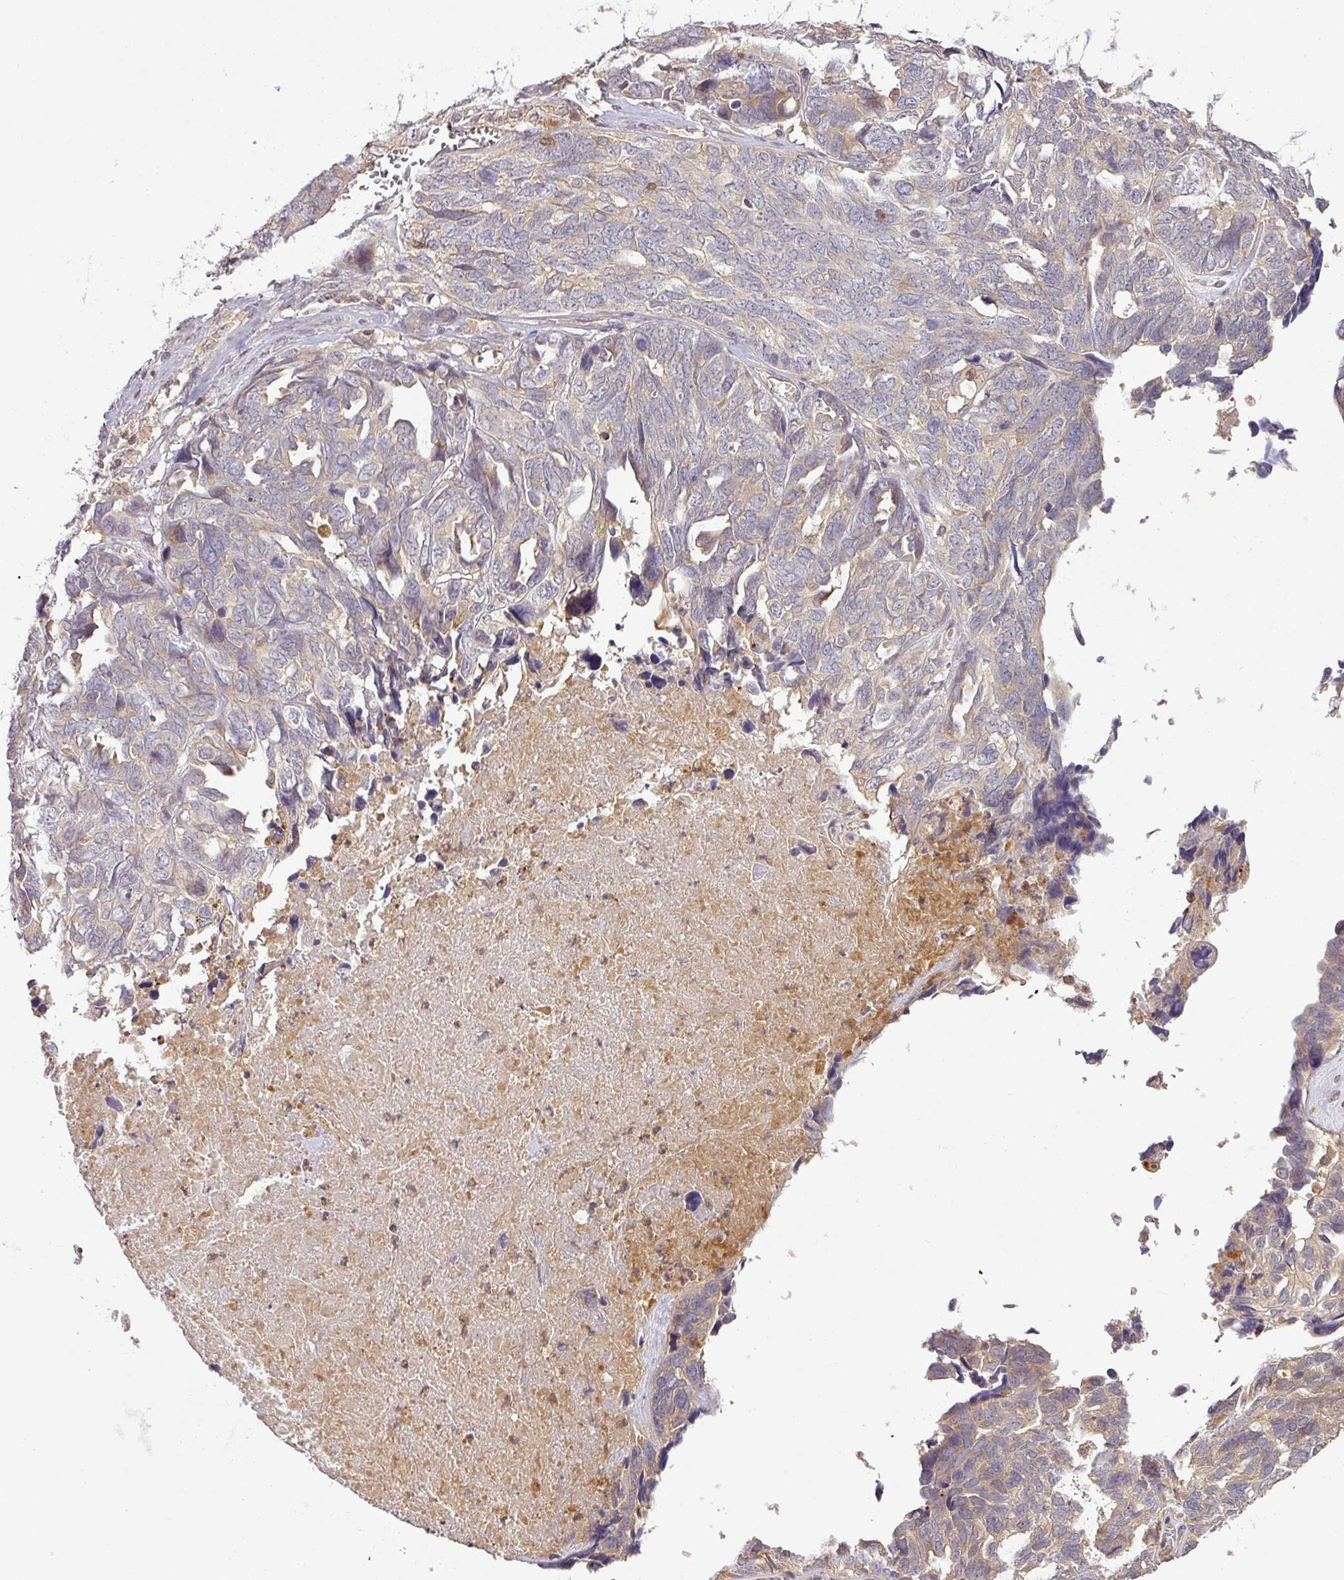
{"staining": {"intensity": "negative", "quantity": "none", "location": "none"}, "tissue": "ovarian cancer", "cell_type": "Tumor cells", "image_type": "cancer", "snomed": [{"axis": "morphology", "description": "Cystadenocarcinoma, serous, NOS"}, {"axis": "topography", "description": "Ovary"}], "caption": "Image shows no protein expression in tumor cells of ovarian cancer (serous cystadenocarcinoma) tissue.", "gene": "TCL1B", "patient": {"sex": "female", "age": 79}}